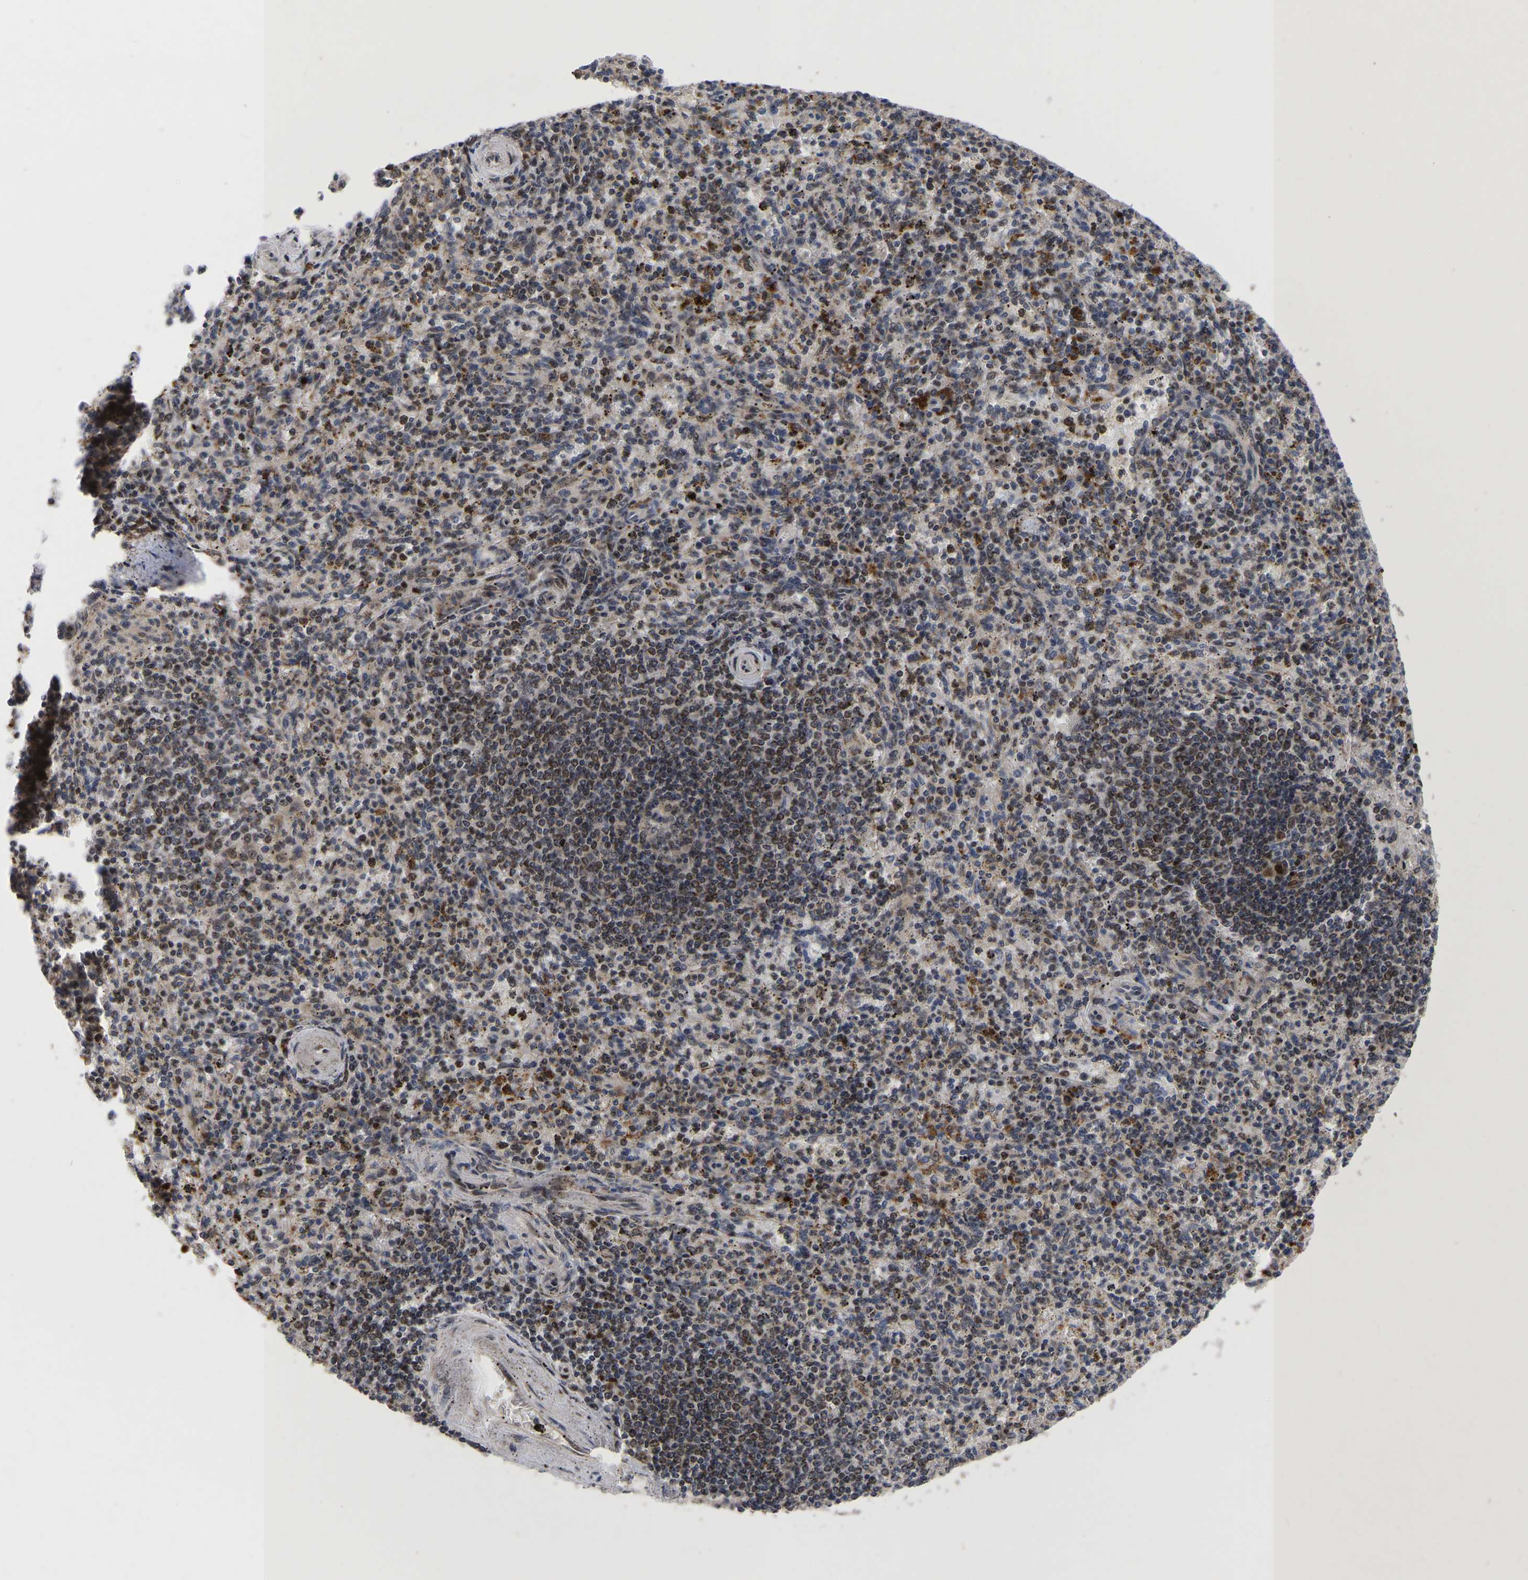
{"staining": {"intensity": "moderate", "quantity": "25%-75%", "location": "nuclear"}, "tissue": "spleen", "cell_type": "Cells in red pulp", "image_type": "normal", "snomed": [{"axis": "morphology", "description": "Normal tissue, NOS"}, {"axis": "topography", "description": "Spleen"}], "caption": "Immunohistochemistry (IHC) photomicrograph of benign spleen stained for a protein (brown), which shows medium levels of moderate nuclear staining in approximately 25%-75% of cells in red pulp.", "gene": "JUNB", "patient": {"sex": "male", "age": 72}}